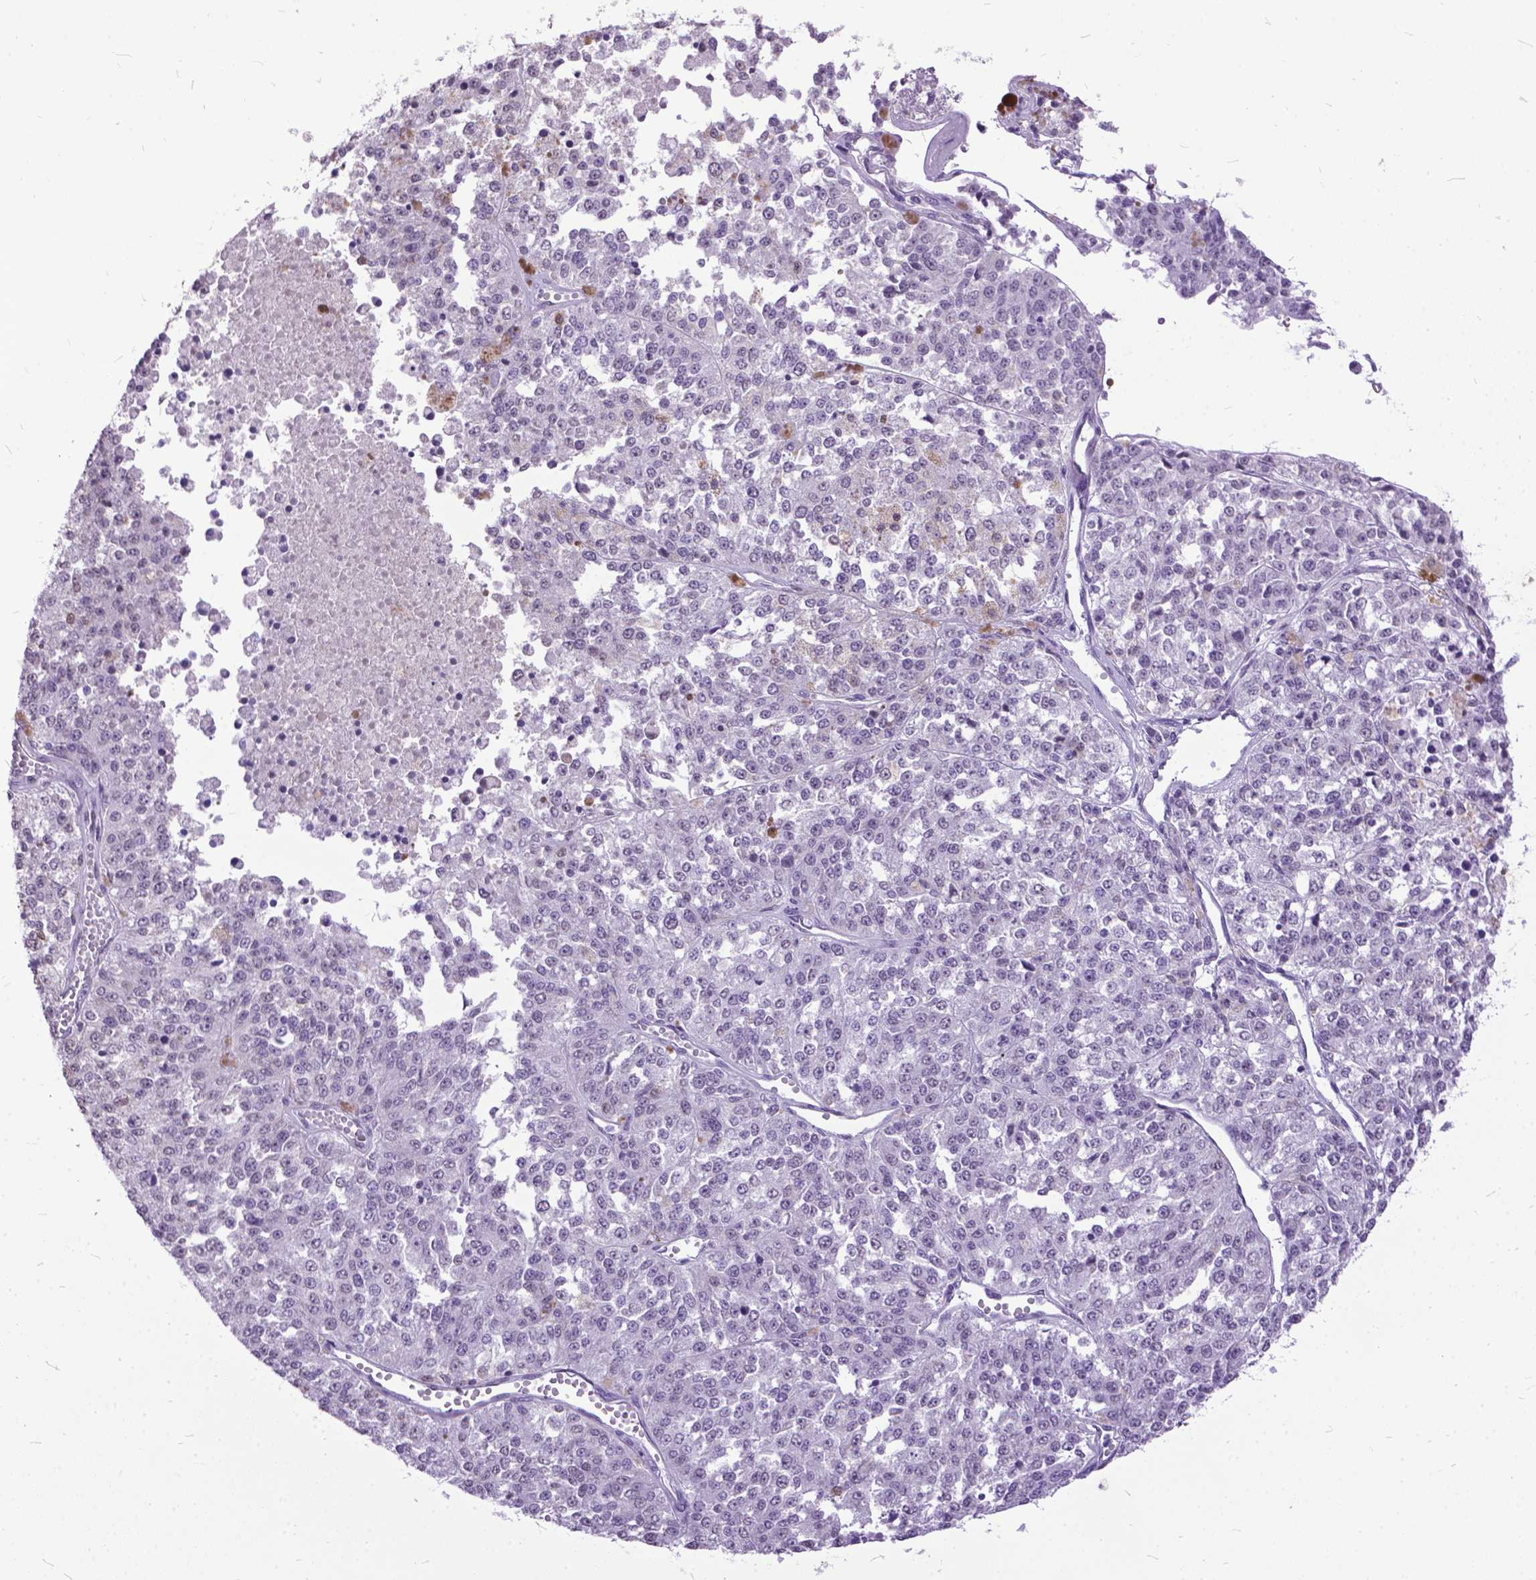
{"staining": {"intensity": "negative", "quantity": "none", "location": "none"}, "tissue": "melanoma", "cell_type": "Tumor cells", "image_type": "cancer", "snomed": [{"axis": "morphology", "description": "Malignant melanoma, Metastatic site"}, {"axis": "topography", "description": "Lymph node"}], "caption": "Human malignant melanoma (metastatic site) stained for a protein using immunohistochemistry displays no expression in tumor cells.", "gene": "MARCHF10", "patient": {"sex": "female", "age": 64}}